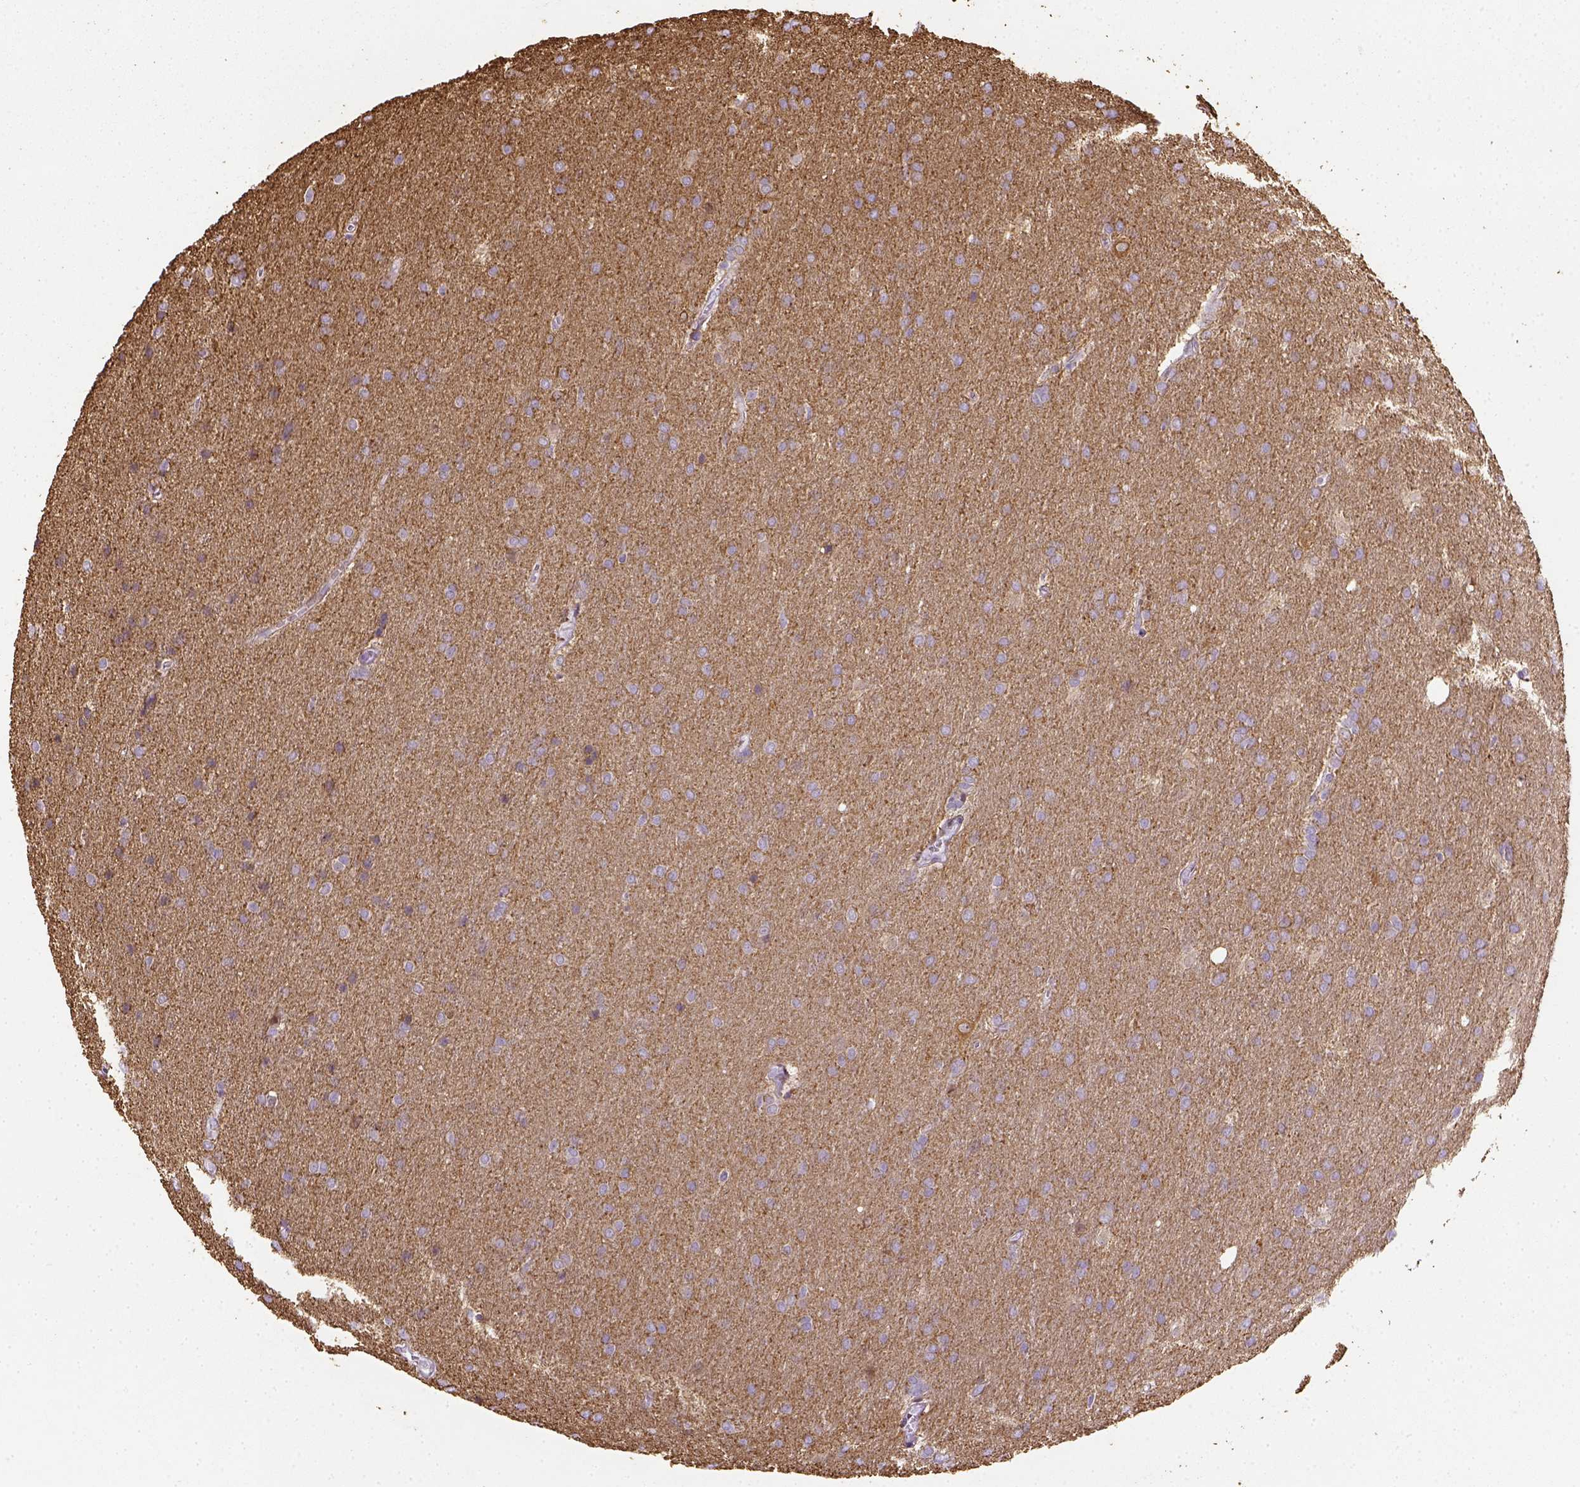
{"staining": {"intensity": "moderate", "quantity": ">75%", "location": "cytoplasmic/membranous"}, "tissue": "glioma", "cell_type": "Tumor cells", "image_type": "cancer", "snomed": [{"axis": "morphology", "description": "Glioma, malignant, Low grade"}, {"axis": "topography", "description": "Brain"}], "caption": "Malignant glioma (low-grade) was stained to show a protein in brown. There is medium levels of moderate cytoplasmic/membranous positivity in about >75% of tumor cells.", "gene": "CACNB1", "patient": {"sex": "female", "age": 32}}